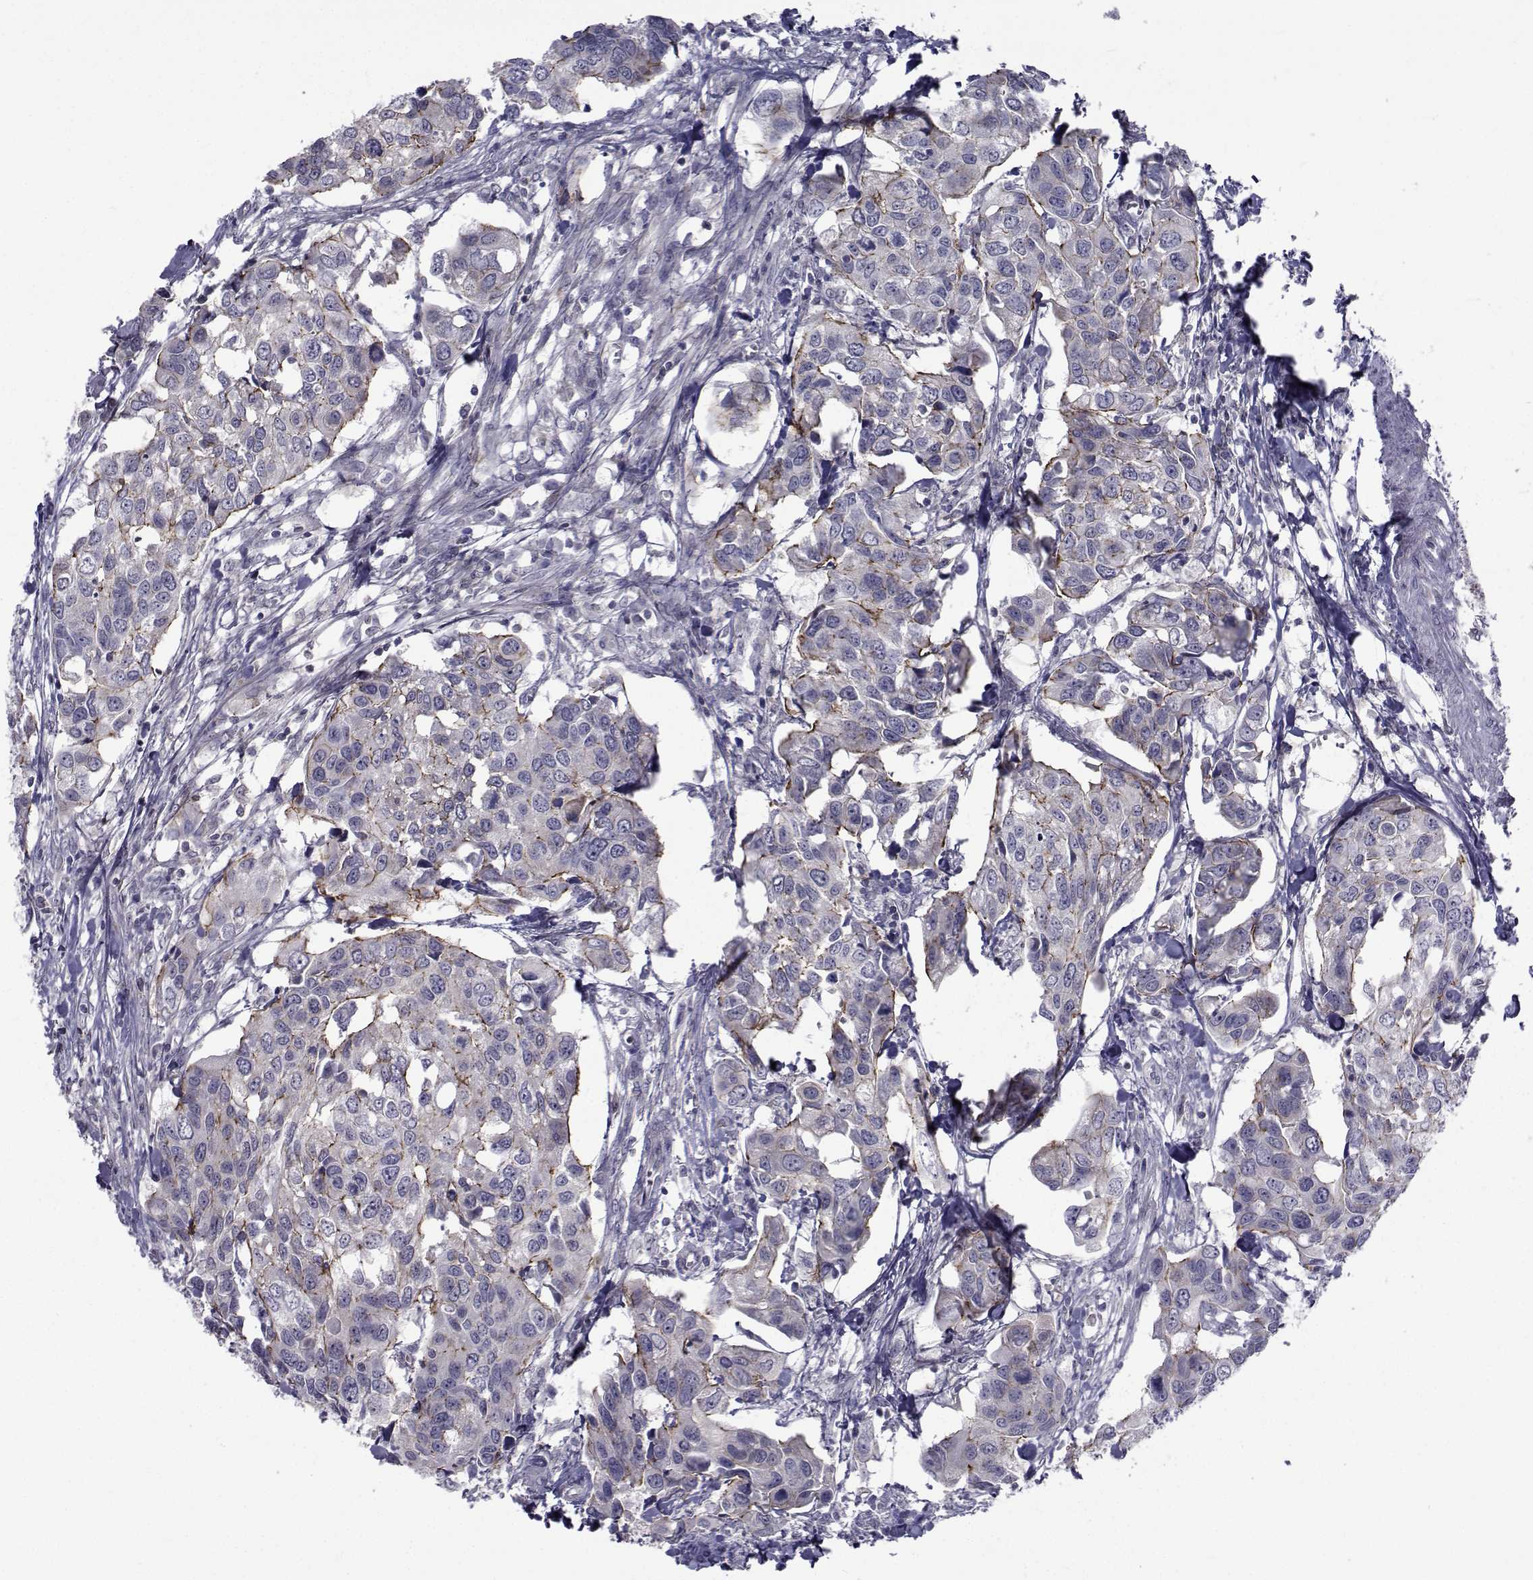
{"staining": {"intensity": "strong", "quantity": "25%-75%", "location": "cytoplasmic/membranous"}, "tissue": "urothelial cancer", "cell_type": "Tumor cells", "image_type": "cancer", "snomed": [{"axis": "morphology", "description": "Urothelial carcinoma, High grade"}, {"axis": "topography", "description": "Urinary bladder"}], "caption": "A brown stain highlights strong cytoplasmic/membranous staining of a protein in human urothelial carcinoma (high-grade) tumor cells. The staining was performed using DAB to visualize the protein expression in brown, while the nuclei were stained in blue with hematoxylin (Magnification: 20x).", "gene": "SLC30A10", "patient": {"sex": "male", "age": 60}}